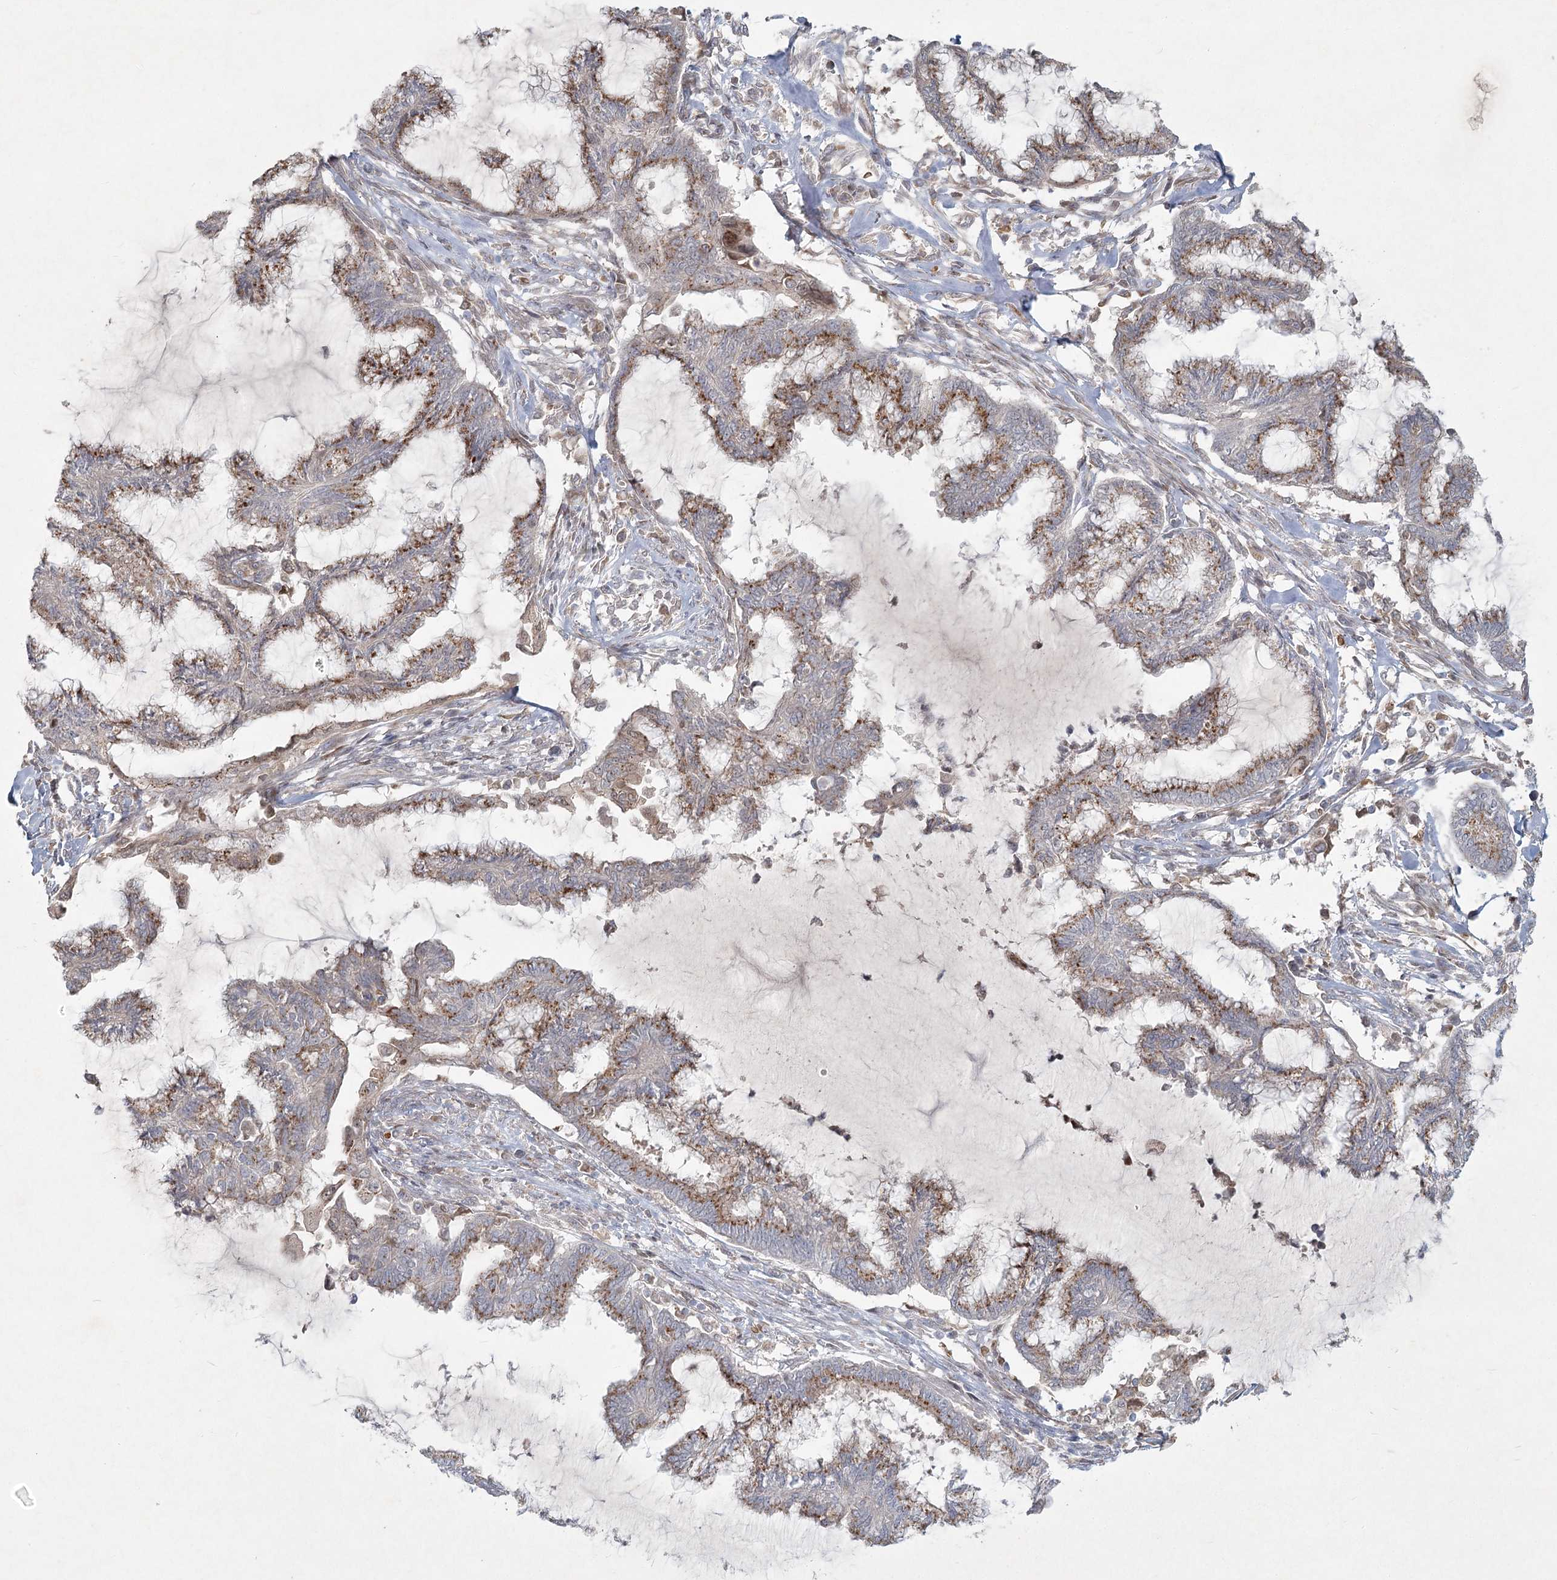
{"staining": {"intensity": "moderate", "quantity": ">75%", "location": "cytoplasmic/membranous"}, "tissue": "endometrial cancer", "cell_type": "Tumor cells", "image_type": "cancer", "snomed": [{"axis": "morphology", "description": "Adenocarcinoma, NOS"}, {"axis": "topography", "description": "Endometrium"}], "caption": "Protein expression analysis of endometrial cancer reveals moderate cytoplasmic/membranous staining in approximately >75% of tumor cells.", "gene": "LRP2BP", "patient": {"sex": "female", "age": 86}}